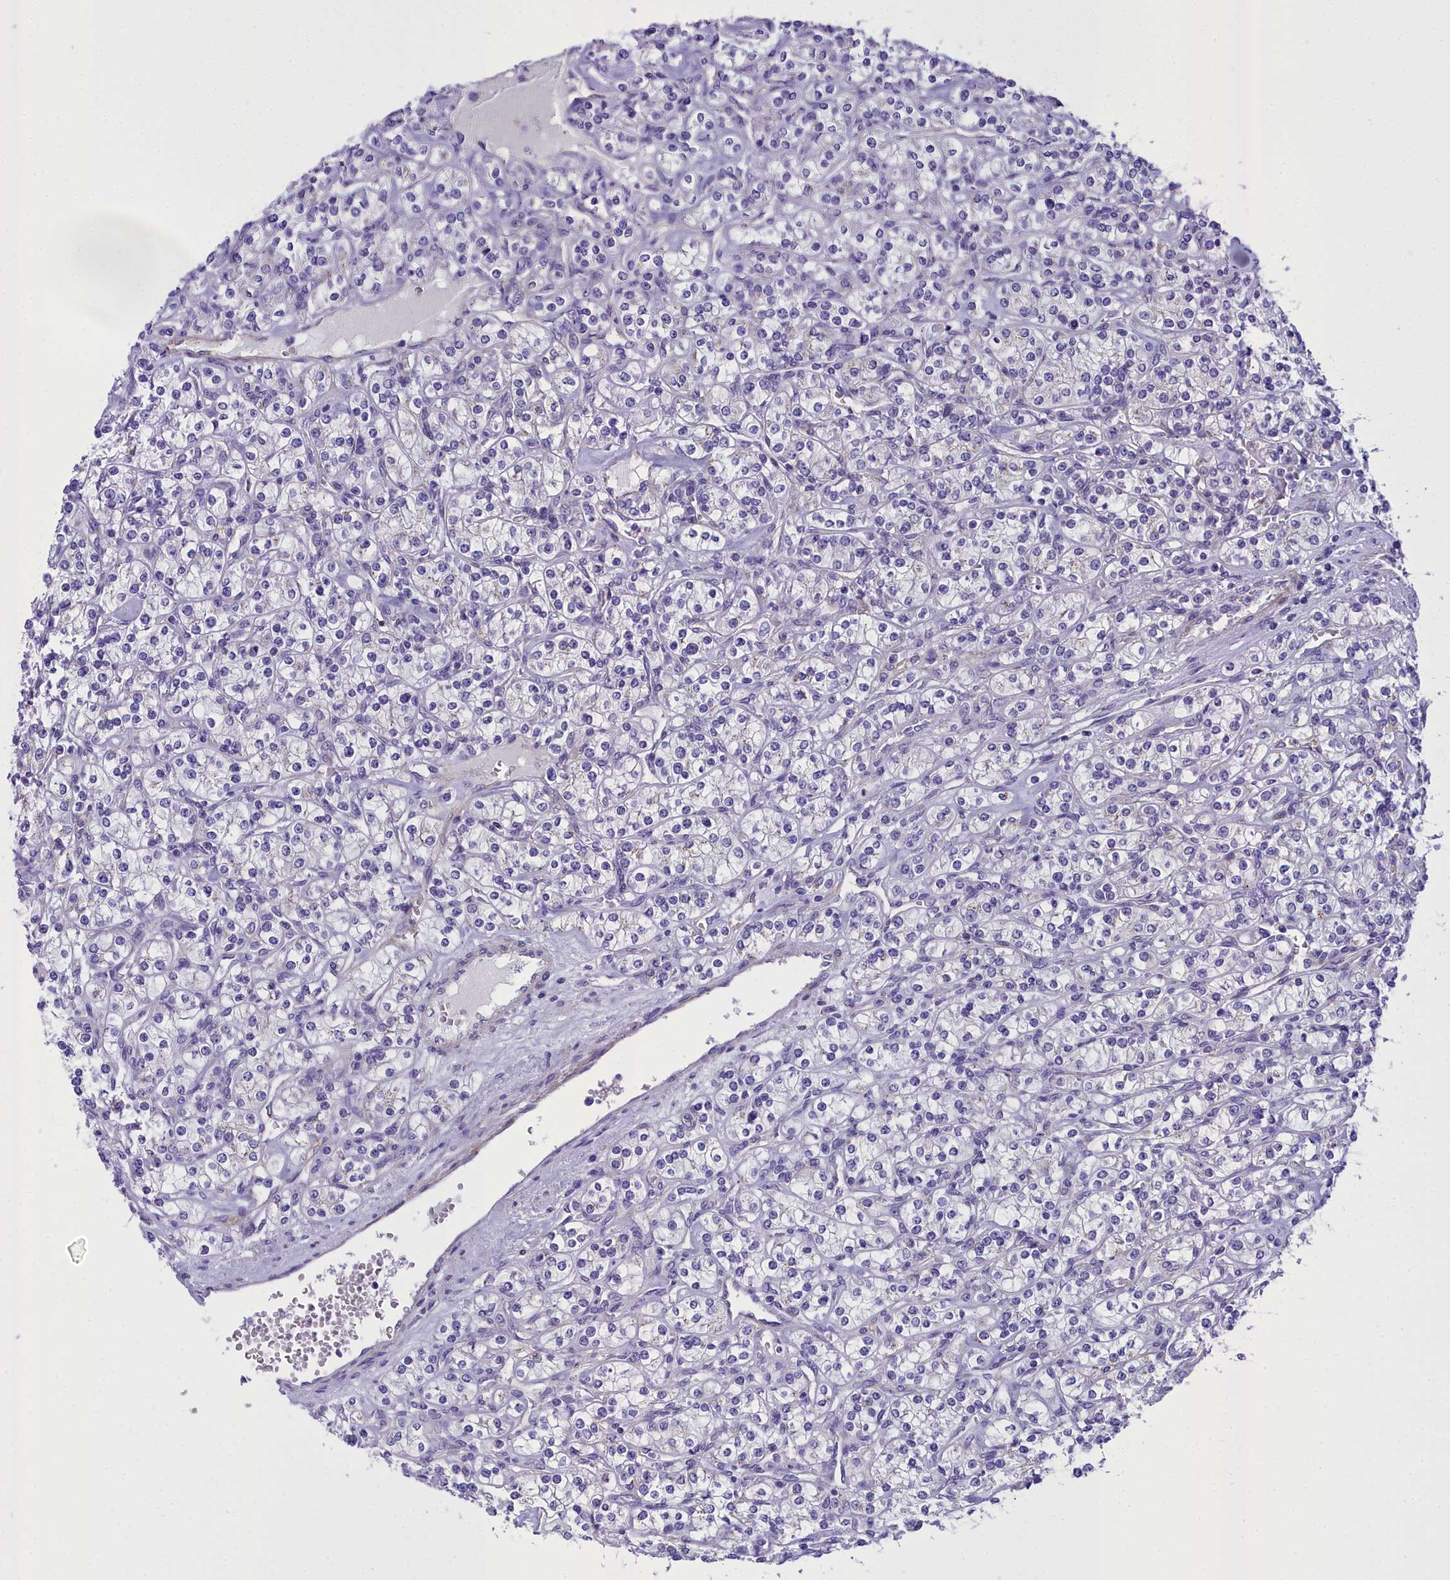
{"staining": {"intensity": "negative", "quantity": "none", "location": "none"}, "tissue": "renal cancer", "cell_type": "Tumor cells", "image_type": "cancer", "snomed": [{"axis": "morphology", "description": "Adenocarcinoma, NOS"}, {"axis": "topography", "description": "Kidney"}], "caption": "Image shows no protein staining in tumor cells of adenocarcinoma (renal) tissue. (Brightfield microscopy of DAB immunohistochemistry at high magnification).", "gene": "GFRA1", "patient": {"sex": "male", "age": 77}}